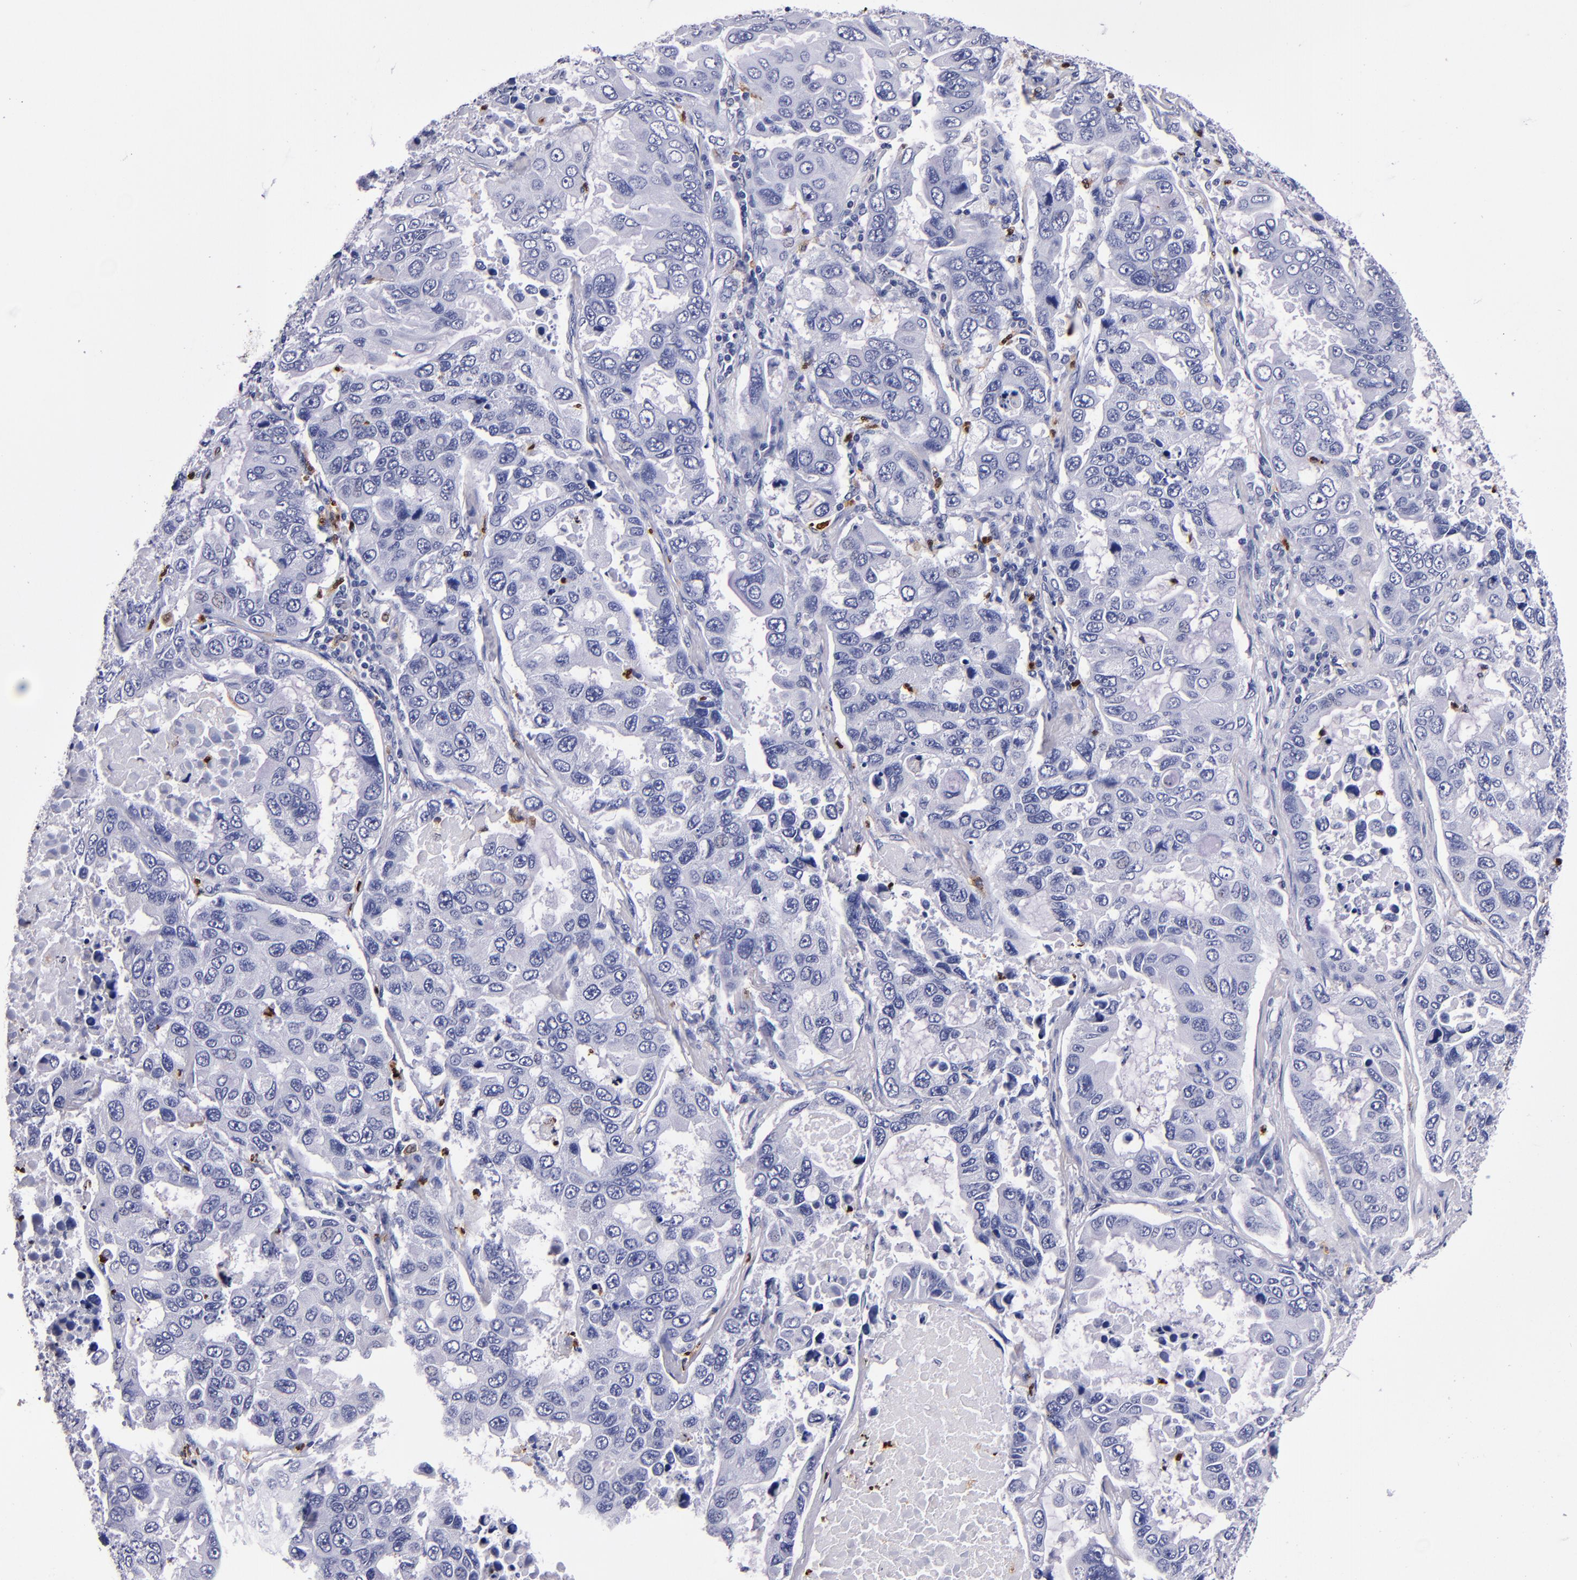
{"staining": {"intensity": "negative", "quantity": "none", "location": "none"}, "tissue": "lung cancer", "cell_type": "Tumor cells", "image_type": "cancer", "snomed": [{"axis": "morphology", "description": "Adenocarcinoma, NOS"}, {"axis": "topography", "description": "Lung"}], "caption": "Immunohistochemistry (IHC) of human lung adenocarcinoma displays no staining in tumor cells. Nuclei are stained in blue.", "gene": "S100A8", "patient": {"sex": "male", "age": 64}}